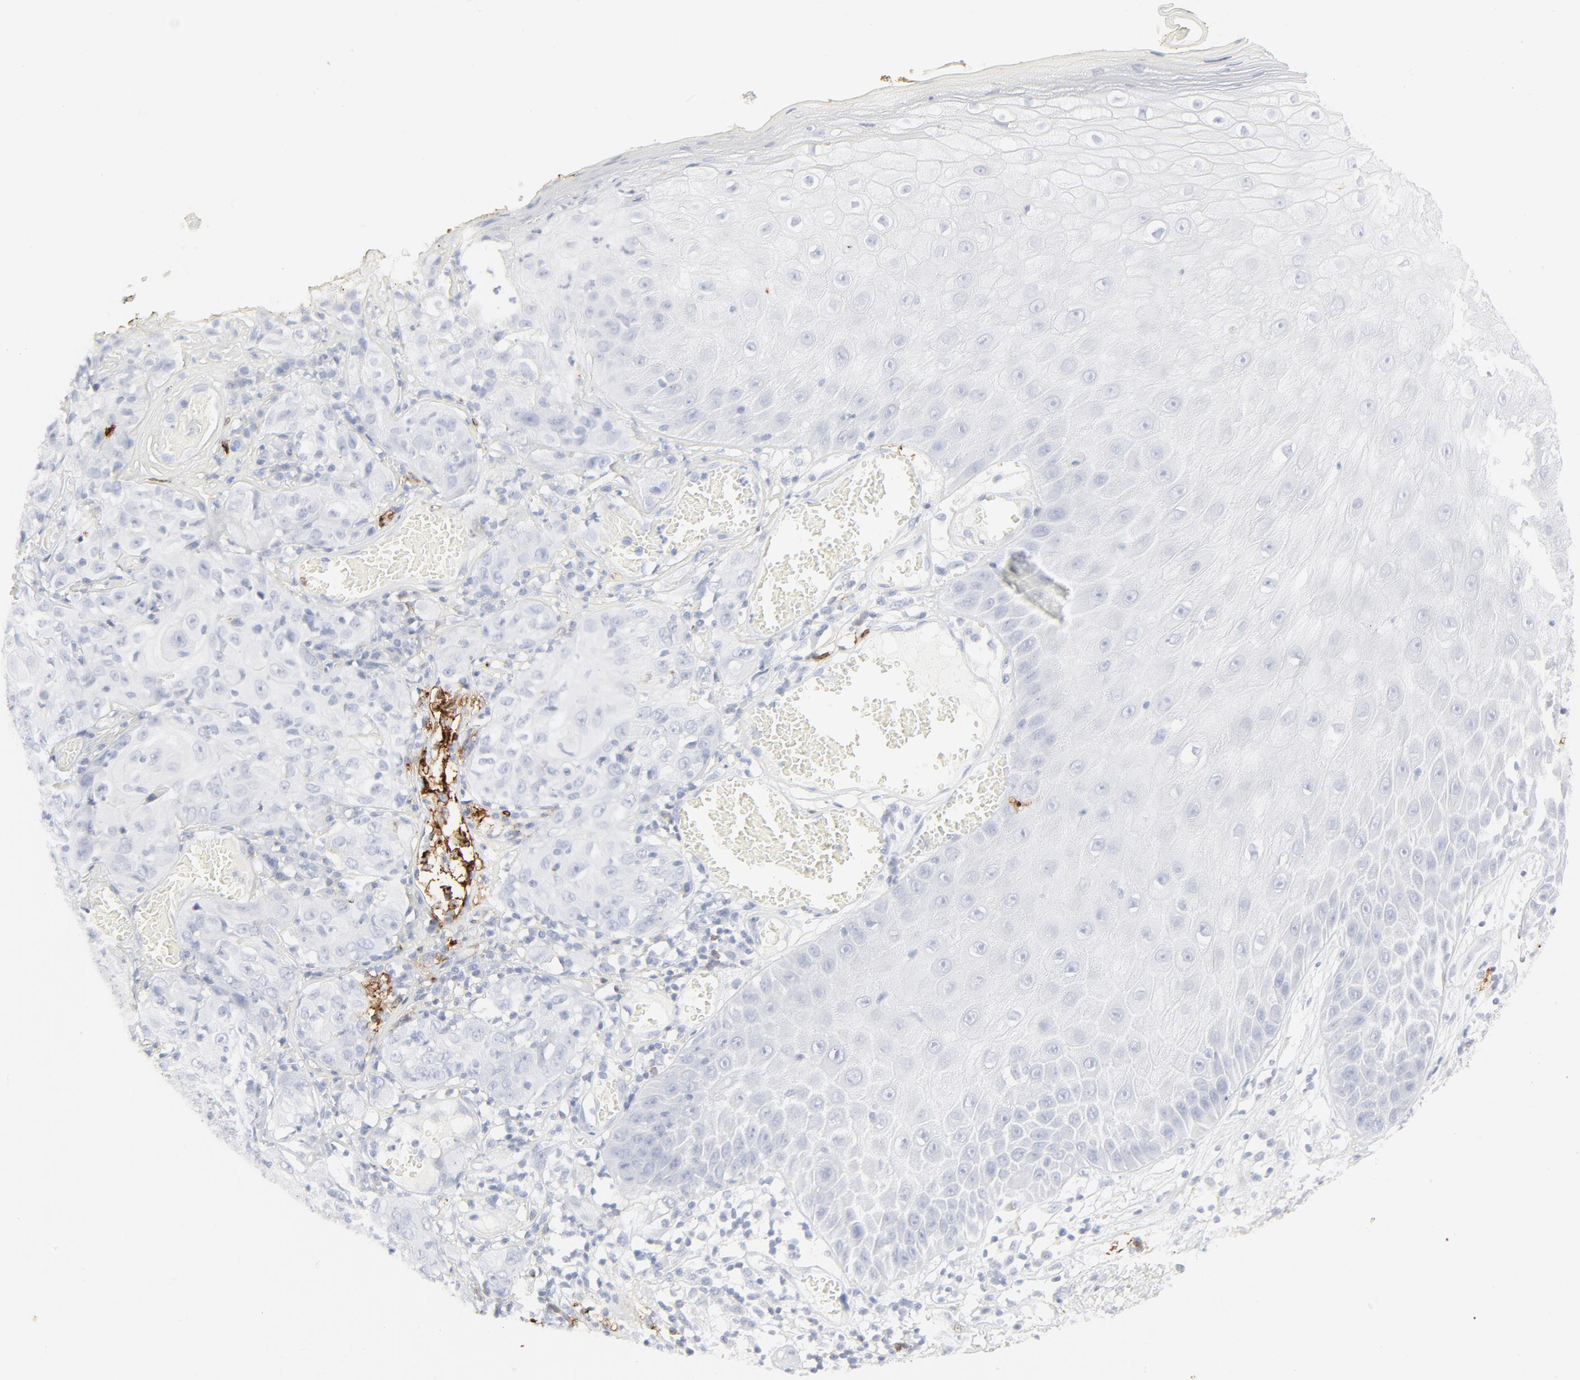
{"staining": {"intensity": "negative", "quantity": "none", "location": "none"}, "tissue": "skin cancer", "cell_type": "Tumor cells", "image_type": "cancer", "snomed": [{"axis": "morphology", "description": "Squamous cell carcinoma, NOS"}, {"axis": "topography", "description": "Skin"}], "caption": "Tumor cells show no significant staining in skin squamous cell carcinoma.", "gene": "CCR7", "patient": {"sex": "male", "age": 65}}